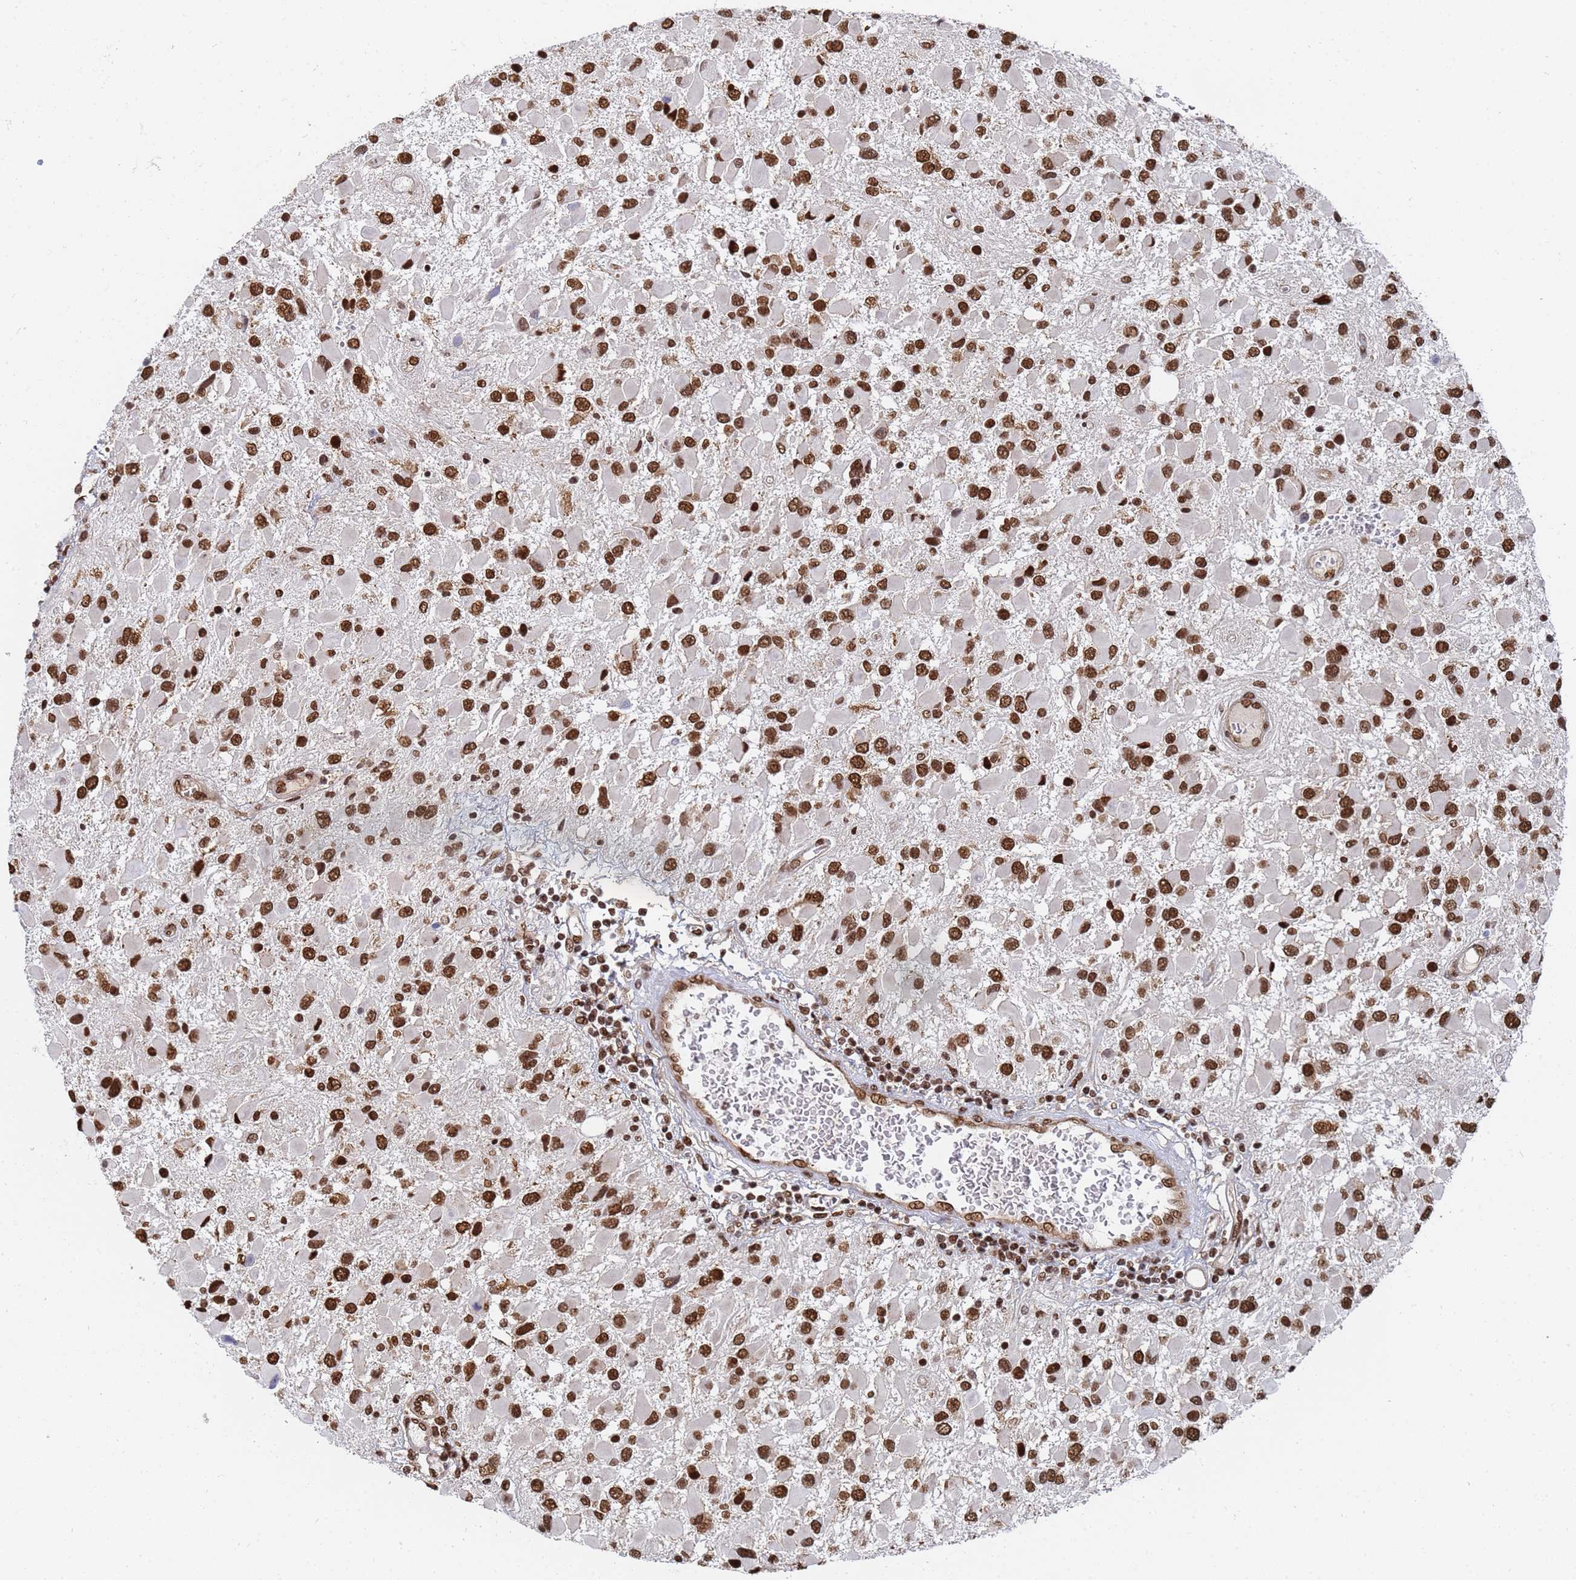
{"staining": {"intensity": "strong", "quantity": ">75%", "location": "nuclear"}, "tissue": "glioma", "cell_type": "Tumor cells", "image_type": "cancer", "snomed": [{"axis": "morphology", "description": "Glioma, malignant, High grade"}, {"axis": "topography", "description": "Brain"}], "caption": "Strong nuclear positivity for a protein is present in approximately >75% of tumor cells of glioma using immunohistochemistry.", "gene": "RAVER2", "patient": {"sex": "male", "age": 53}}